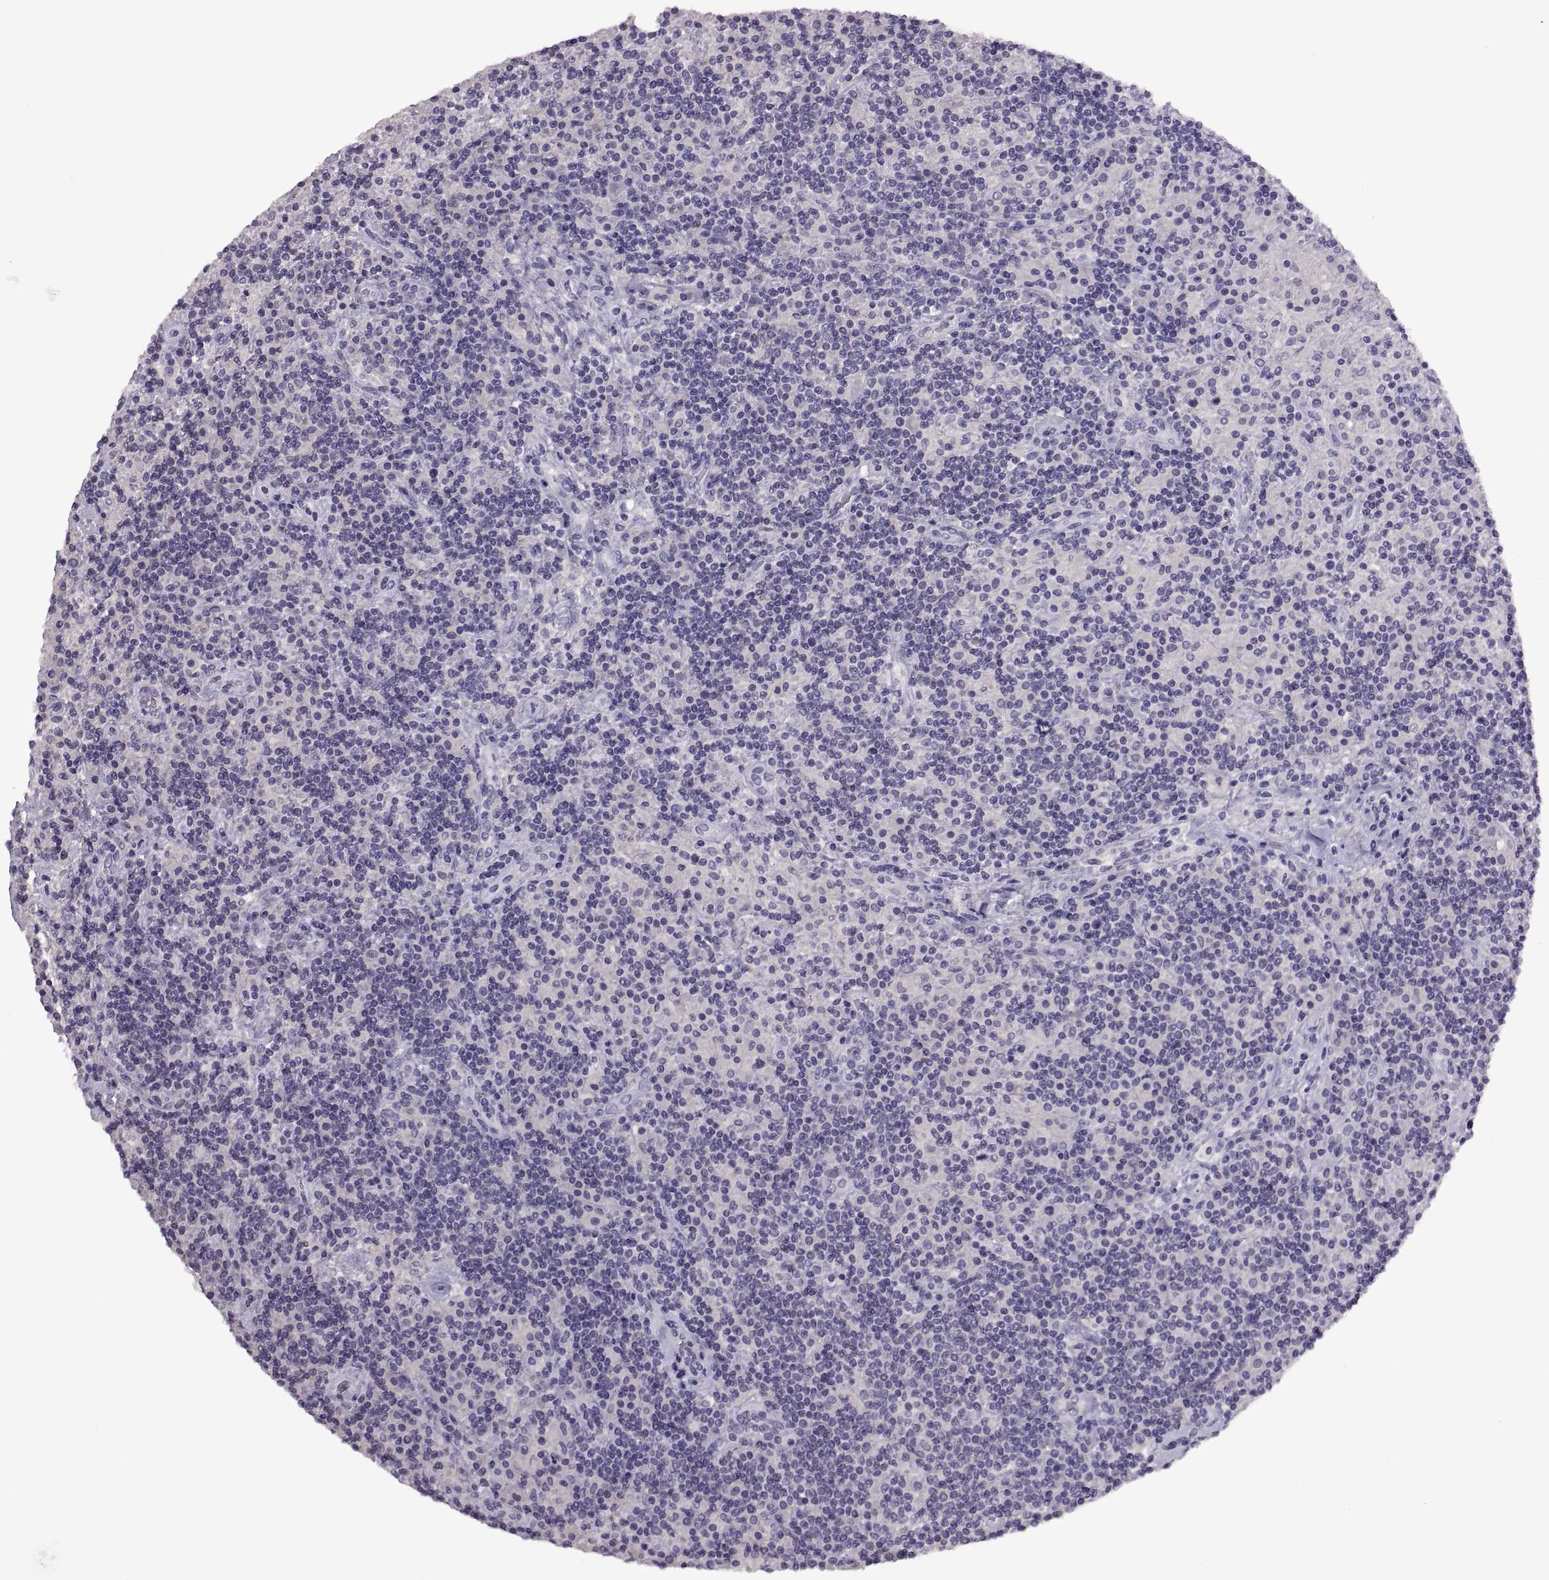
{"staining": {"intensity": "negative", "quantity": "none", "location": "none"}, "tissue": "lymphoma", "cell_type": "Tumor cells", "image_type": "cancer", "snomed": [{"axis": "morphology", "description": "Hodgkin's disease, NOS"}, {"axis": "topography", "description": "Lymph node"}], "caption": "The image exhibits no staining of tumor cells in Hodgkin's disease.", "gene": "TBX19", "patient": {"sex": "male", "age": 70}}